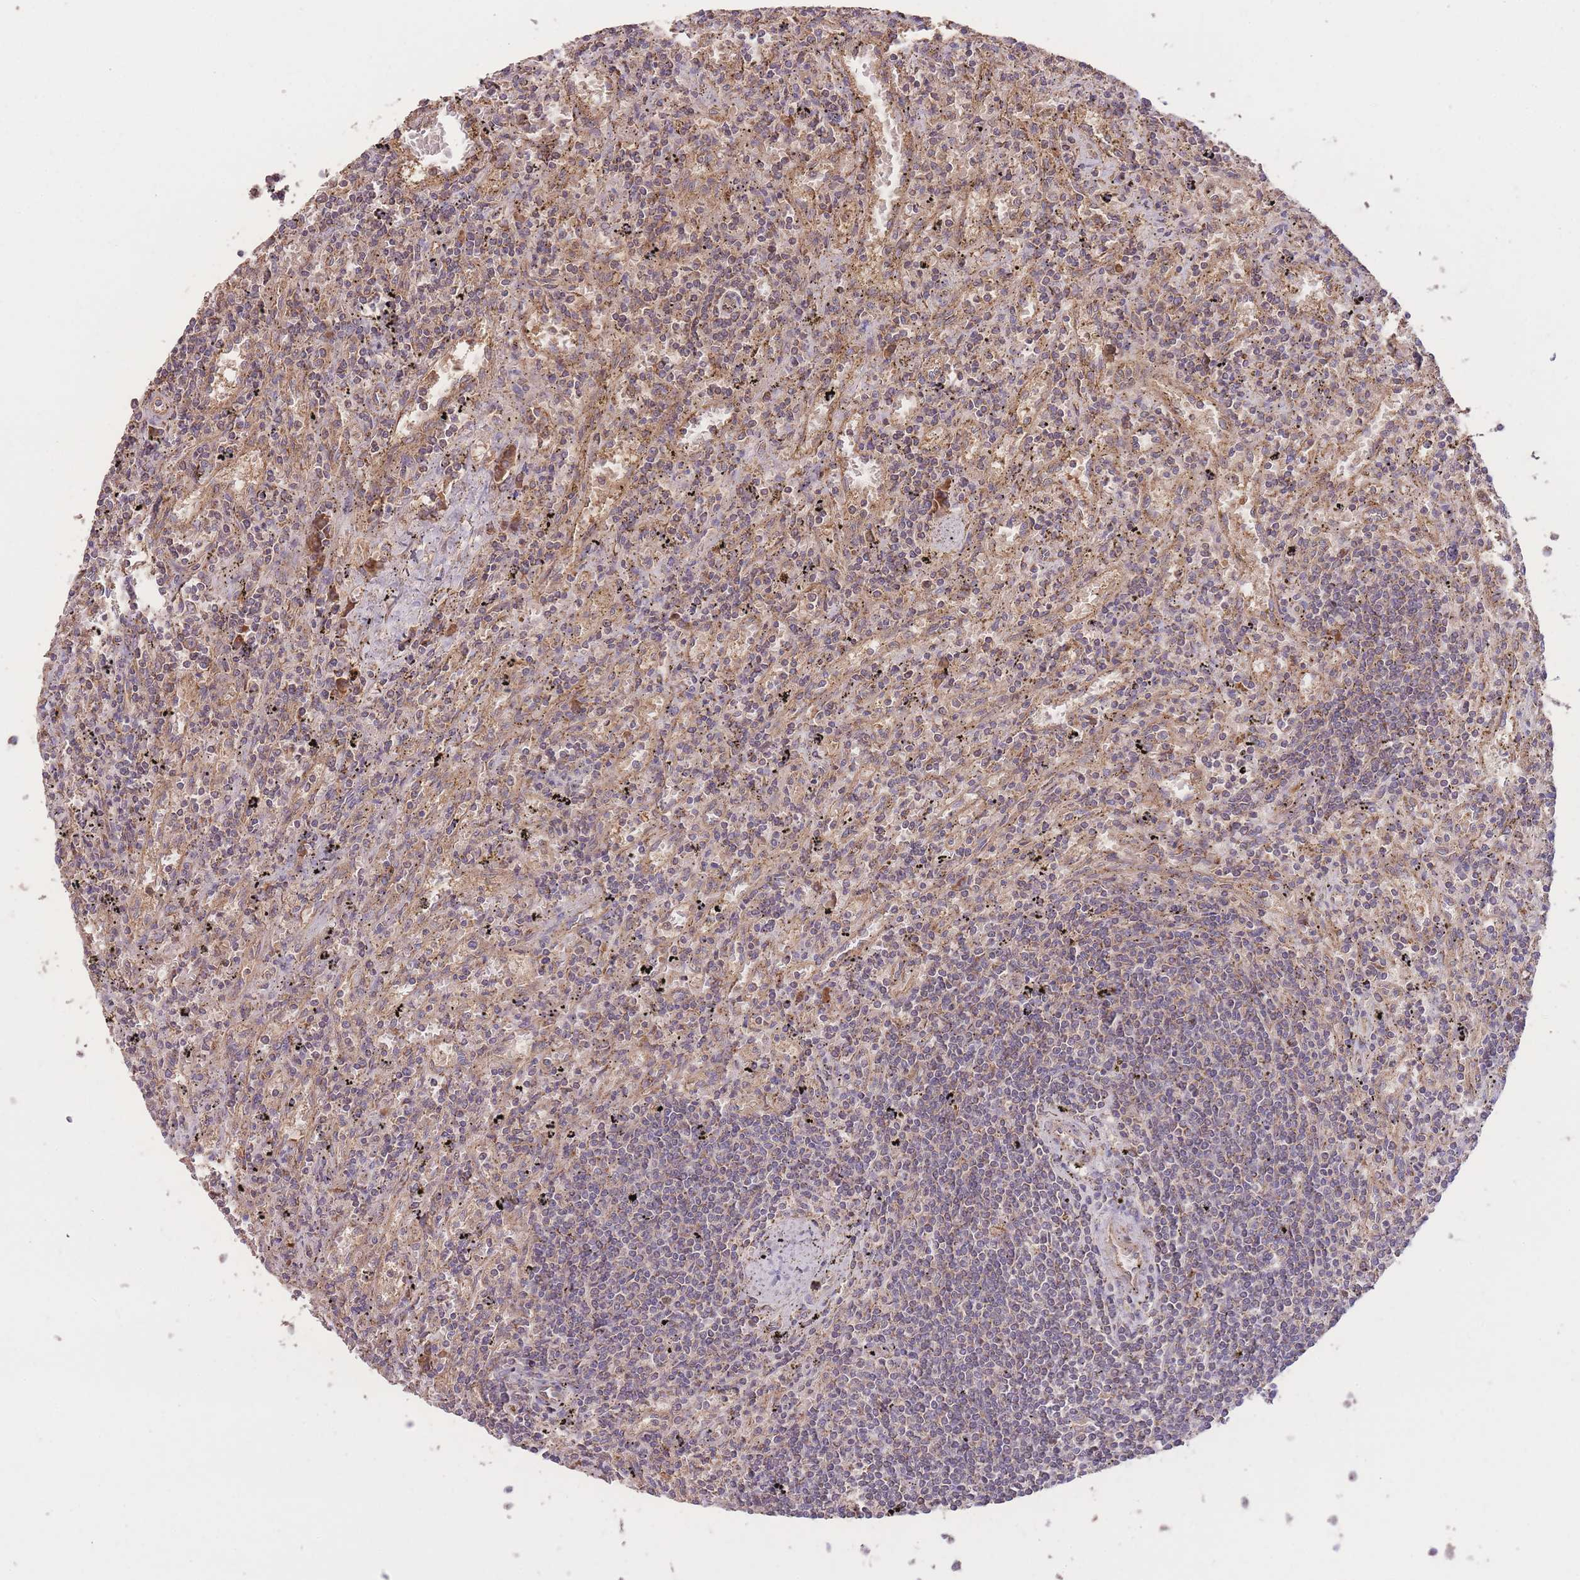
{"staining": {"intensity": "negative", "quantity": "none", "location": "none"}, "tissue": "lymphoma", "cell_type": "Tumor cells", "image_type": "cancer", "snomed": [{"axis": "morphology", "description": "Malignant lymphoma, non-Hodgkin's type, Low grade"}, {"axis": "topography", "description": "Spleen"}], "caption": "A high-resolution histopathology image shows immunohistochemistry (IHC) staining of low-grade malignant lymphoma, non-Hodgkin's type, which shows no significant positivity in tumor cells.", "gene": "EEF1AKMT1", "patient": {"sex": "male", "age": 76}}